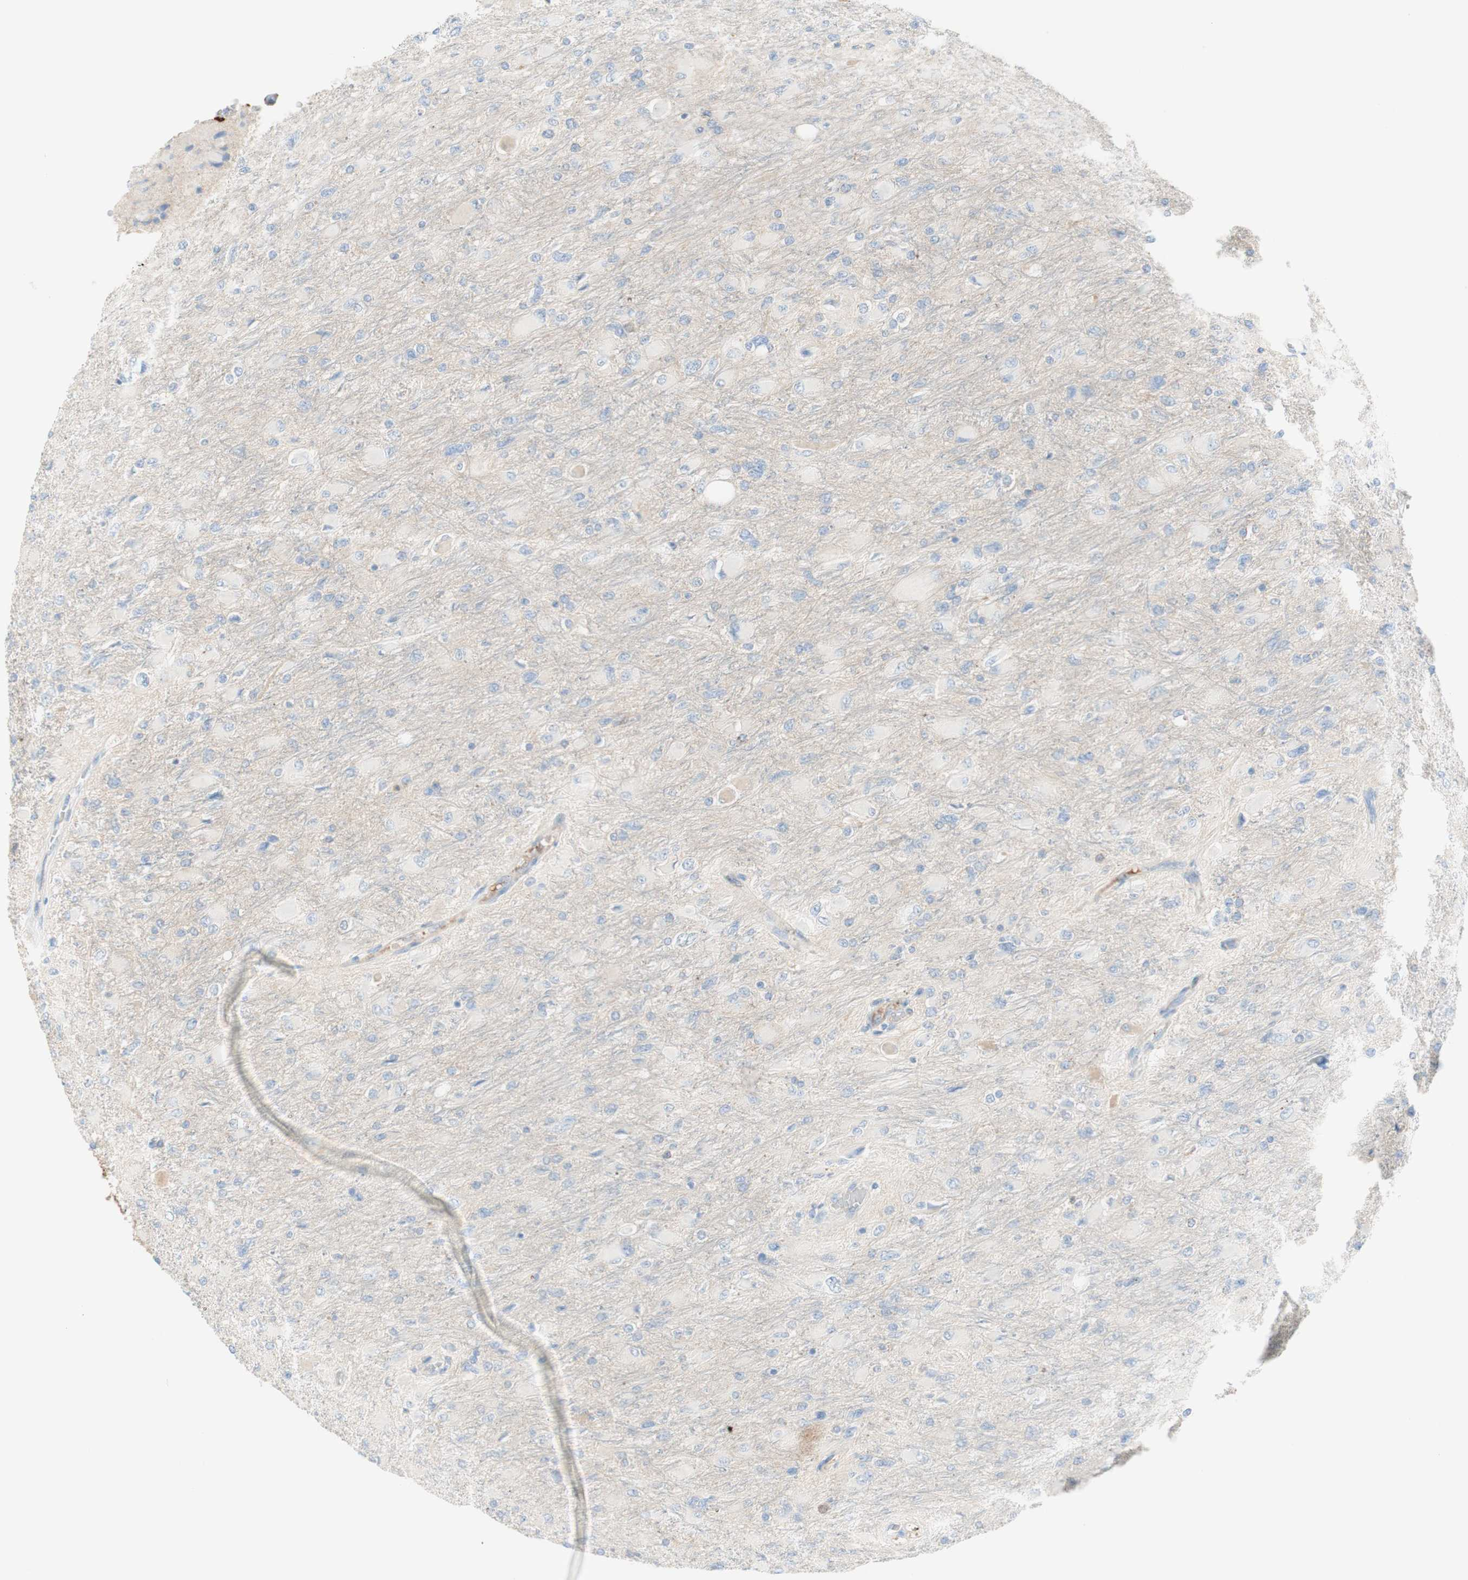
{"staining": {"intensity": "negative", "quantity": "none", "location": "none"}, "tissue": "glioma", "cell_type": "Tumor cells", "image_type": "cancer", "snomed": [{"axis": "morphology", "description": "Glioma, malignant, High grade"}, {"axis": "topography", "description": "Cerebral cortex"}], "caption": "A photomicrograph of human malignant high-grade glioma is negative for staining in tumor cells.", "gene": "KNG1", "patient": {"sex": "female", "age": 36}}